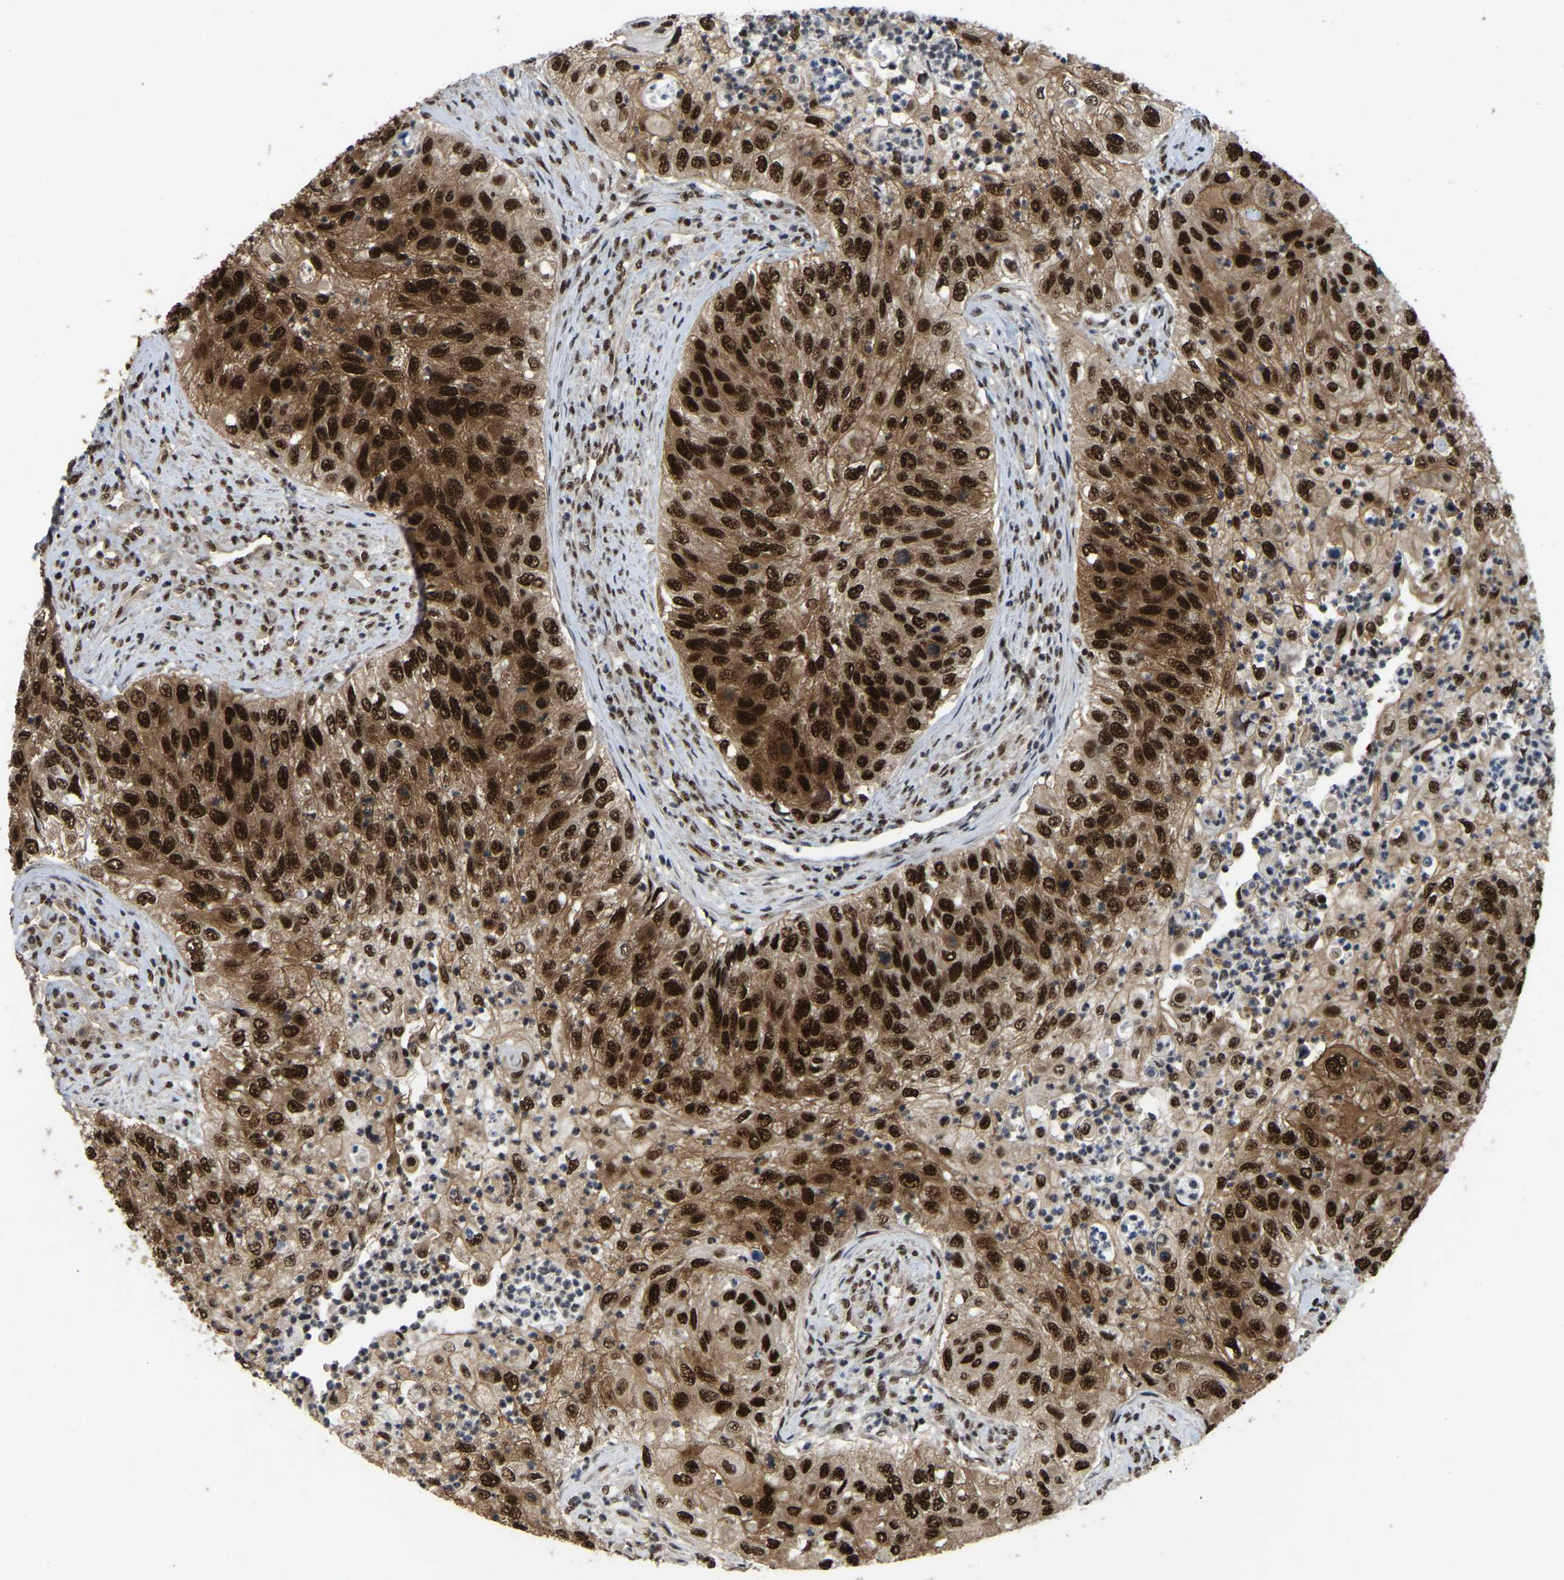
{"staining": {"intensity": "strong", "quantity": ">75%", "location": "nuclear"}, "tissue": "urothelial cancer", "cell_type": "Tumor cells", "image_type": "cancer", "snomed": [{"axis": "morphology", "description": "Urothelial carcinoma, High grade"}, {"axis": "topography", "description": "Urinary bladder"}], "caption": "Urothelial carcinoma (high-grade) tissue exhibits strong nuclear expression in about >75% of tumor cells, visualized by immunohistochemistry.", "gene": "TBL1XR1", "patient": {"sex": "female", "age": 60}}